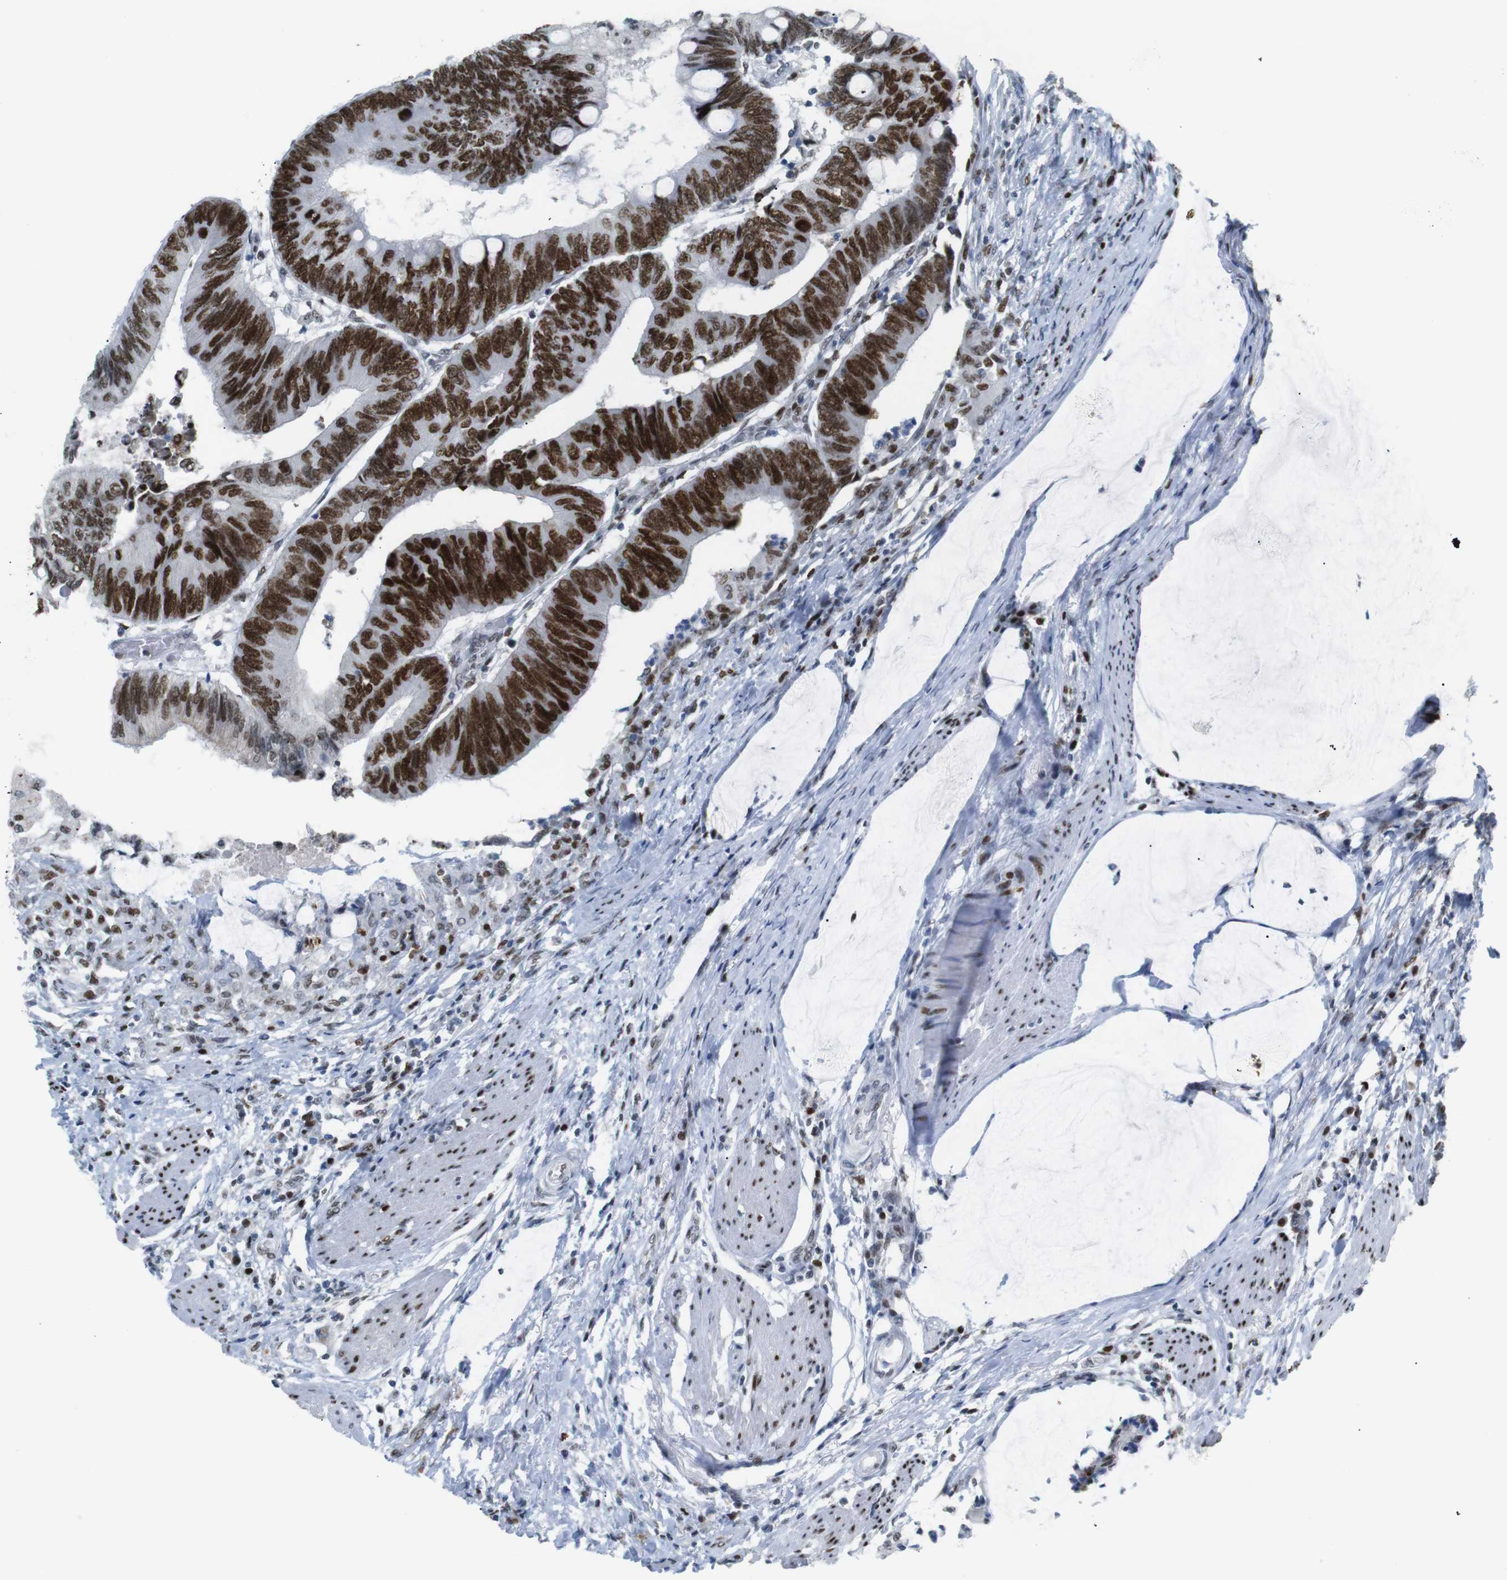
{"staining": {"intensity": "strong", "quantity": ">75%", "location": "nuclear"}, "tissue": "colorectal cancer", "cell_type": "Tumor cells", "image_type": "cancer", "snomed": [{"axis": "morphology", "description": "Normal tissue, NOS"}, {"axis": "morphology", "description": "Adenocarcinoma, NOS"}, {"axis": "topography", "description": "Rectum"}, {"axis": "topography", "description": "Peripheral nerve tissue"}], "caption": "Human colorectal adenocarcinoma stained with a brown dye reveals strong nuclear positive staining in approximately >75% of tumor cells.", "gene": "RIOX2", "patient": {"sex": "male", "age": 92}}